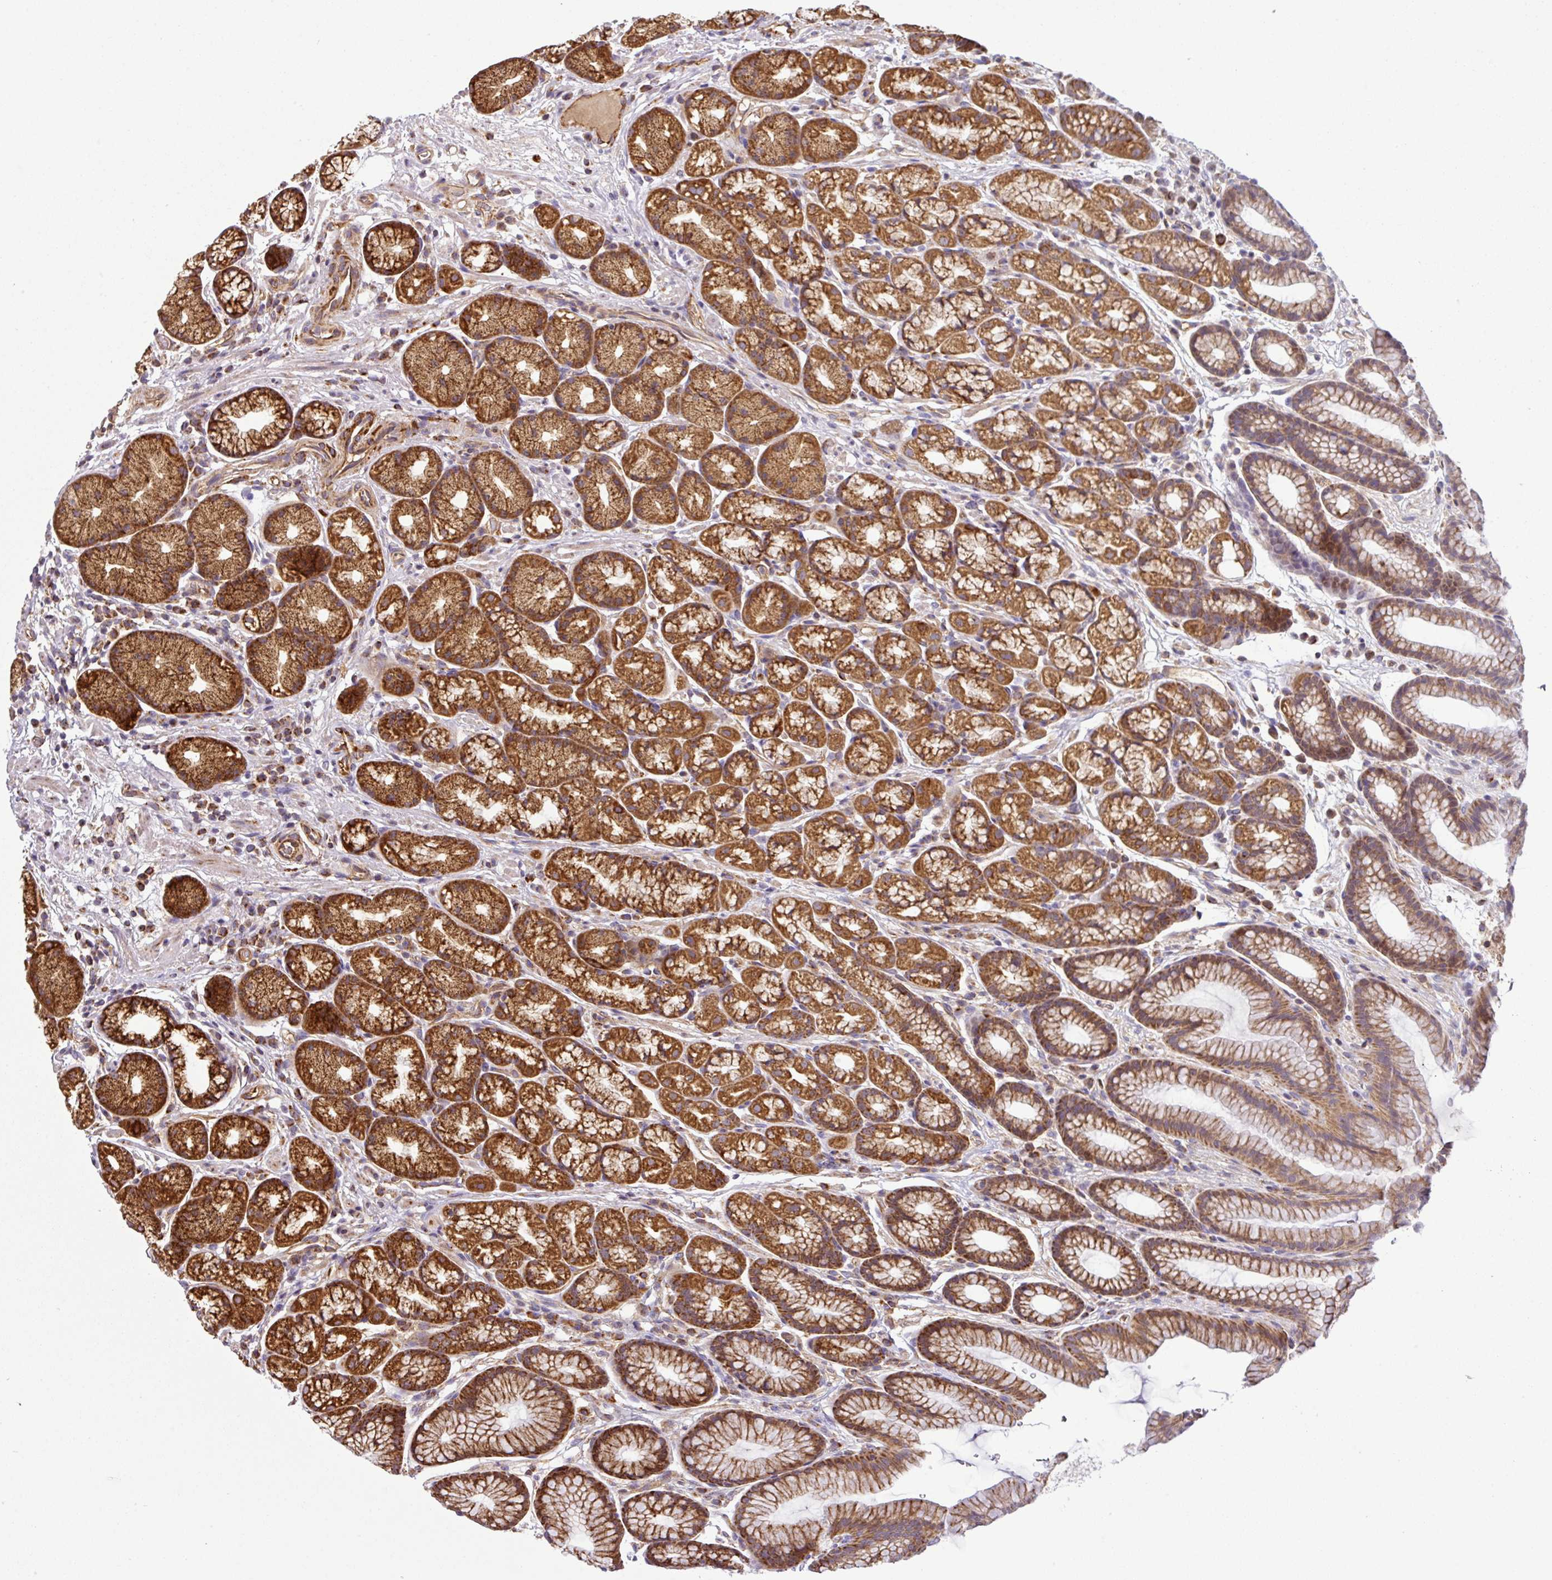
{"staining": {"intensity": "strong", "quantity": ">75%", "location": "cytoplasmic/membranous"}, "tissue": "stomach", "cell_type": "Glandular cells", "image_type": "normal", "snomed": [{"axis": "morphology", "description": "Normal tissue, NOS"}, {"axis": "topography", "description": "Stomach, lower"}], "caption": "A high amount of strong cytoplasmic/membranous staining is appreciated in about >75% of glandular cells in unremarkable stomach. Using DAB (3,3'-diaminobenzidine) (brown) and hematoxylin (blue) stains, captured at high magnification using brightfield microscopy.", "gene": "PRELID3B", "patient": {"sex": "male", "age": 67}}